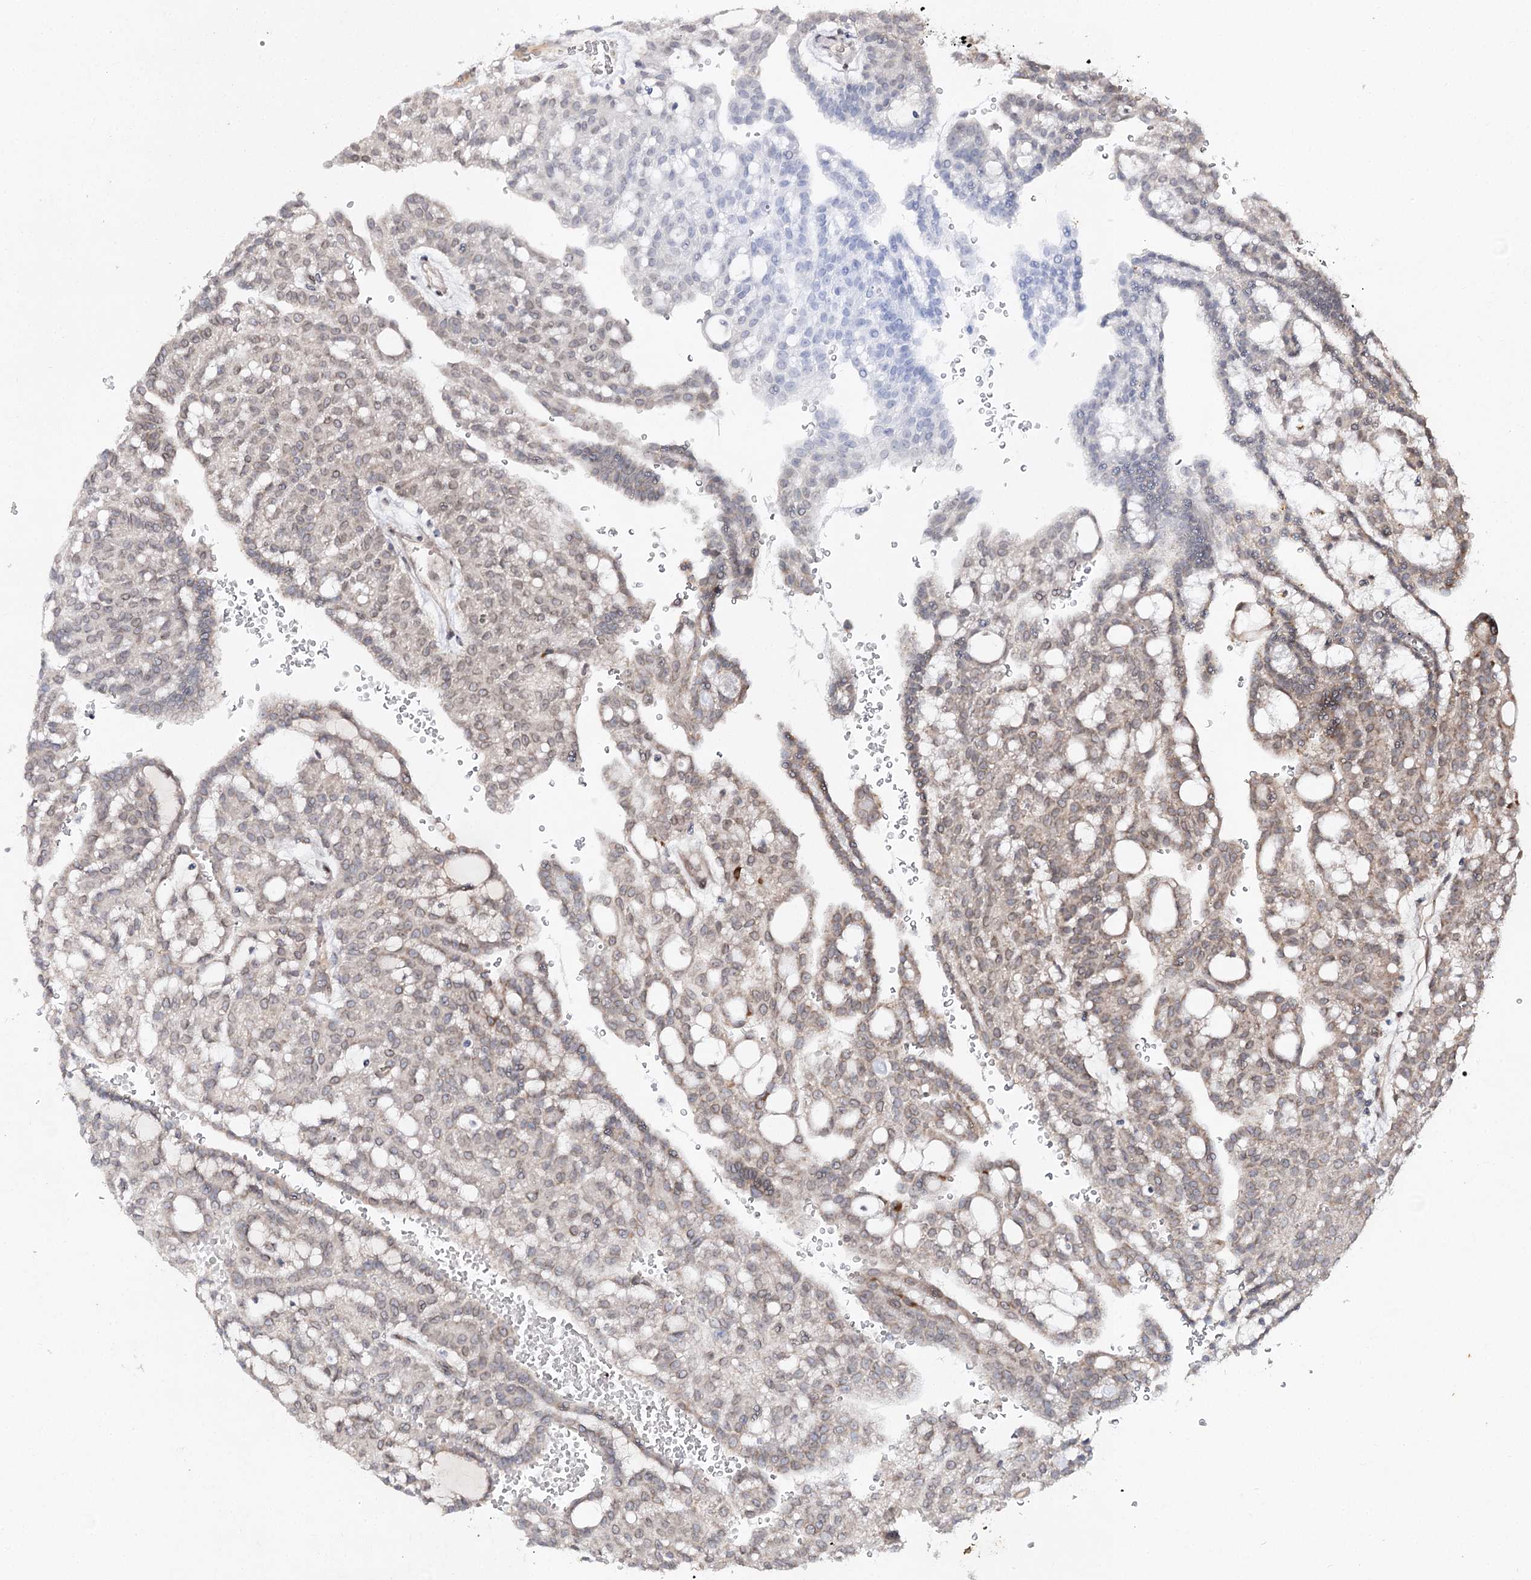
{"staining": {"intensity": "weak", "quantity": "<25%", "location": "cytoplasmic/membranous"}, "tissue": "renal cancer", "cell_type": "Tumor cells", "image_type": "cancer", "snomed": [{"axis": "morphology", "description": "Adenocarcinoma, NOS"}, {"axis": "topography", "description": "Kidney"}], "caption": "This is an IHC micrograph of human renal cancer (adenocarcinoma). There is no positivity in tumor cells.", "gene": "C11orf80", "patient": {"sex": "male", "age": 63}}